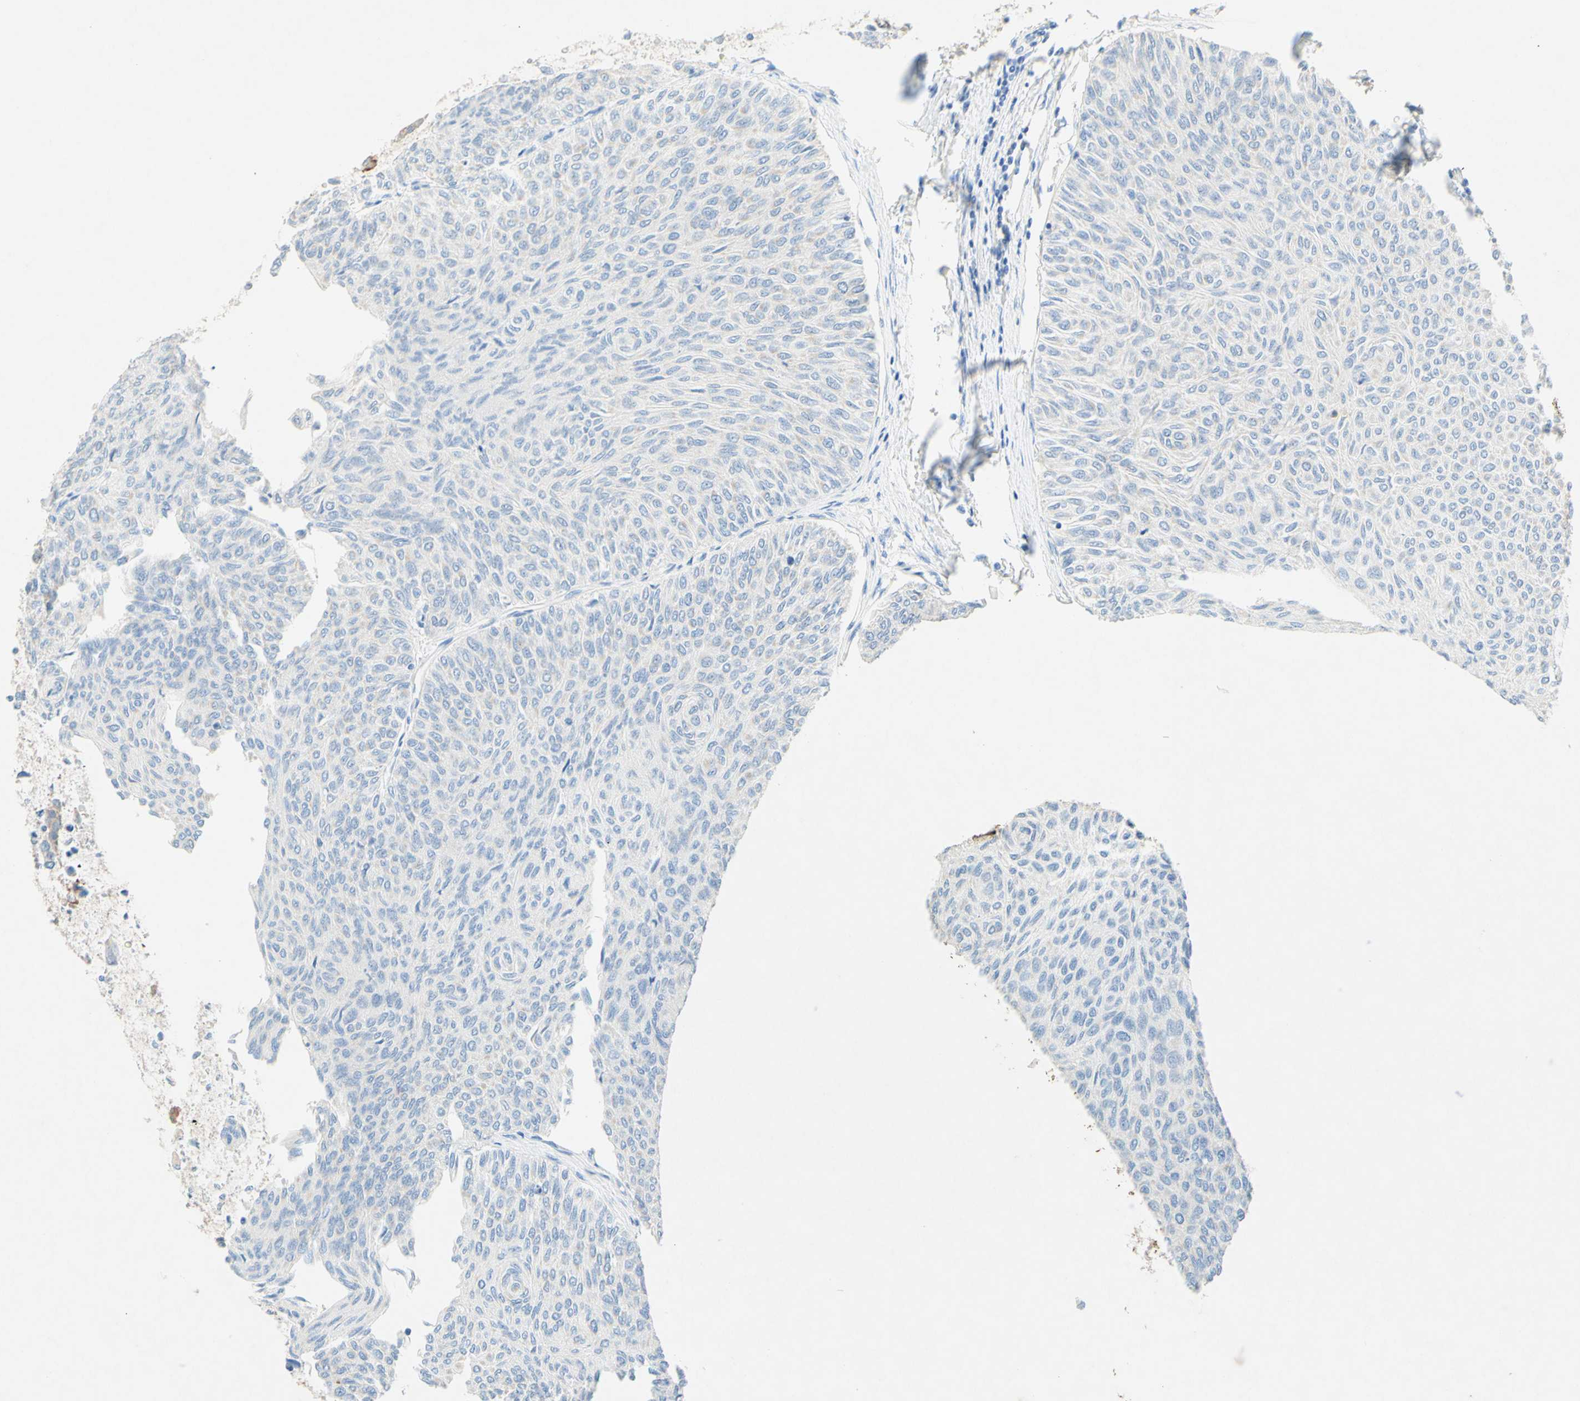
{"staining": {"intensity": "negative", "quantity": "none", "location": "none"}, "tissue": "urothelial cancer", "cell_type": "Tumor cells", "image_type": "cancer", "snomed": [{"axis": "morphology", "description": "Urothelial carcinoma, Low grade"}, {"axis": "topography", "description": "Urinary bladder"}], "caption": "A high-resolution photomicrograph shows IHC staining of low-grade urothelial carcinoma, which reveals no significant positivity in tumor cells. The staining was performed using DAB to visualize the protein expression in brown, while the nuclei were stained in blue with hematoxylin (Magnification: 20x).", "gene": "SLC46A1", "patient": {"sex": "male", "age": 78}}